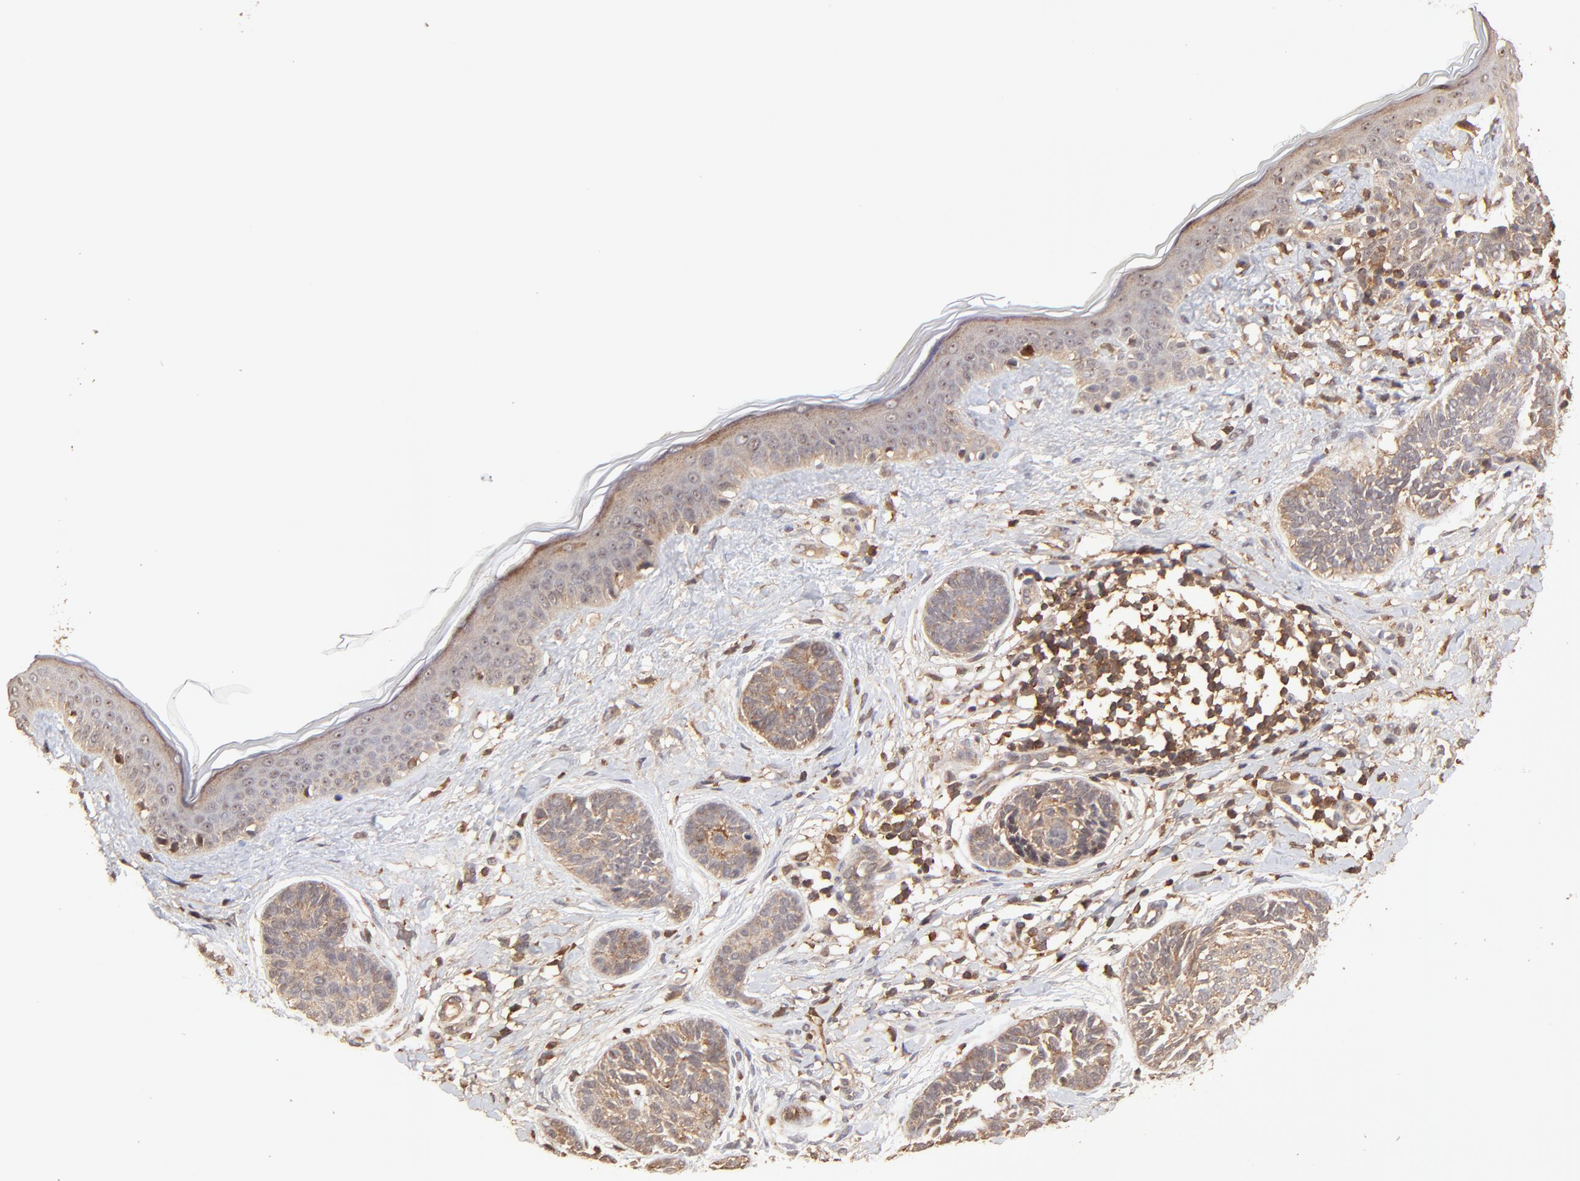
{"staining": {"intensity": "moderate", "quantity": ">75%", "location": "cytoplasmic/membranous"}, "tissue": "skin cancer", "cell_type": "Tumor cells", "image_type": "cancer", "snomed": [{"axis": "morphology", "description": "Normal tissue, NOS"}, {"axis": "morphology", "description": "Basal cell carcinoma"}, {"axis": "topography", "description": "Skin"}], "caption": "Immunohistochemical staining of human skin basal cell carcinoma displays moderate cytoplasmic/membranous protein expression in approximately >75% of tumor cells.", "gene": "STON2", "patient": {"sex": "male", "age": 63}}